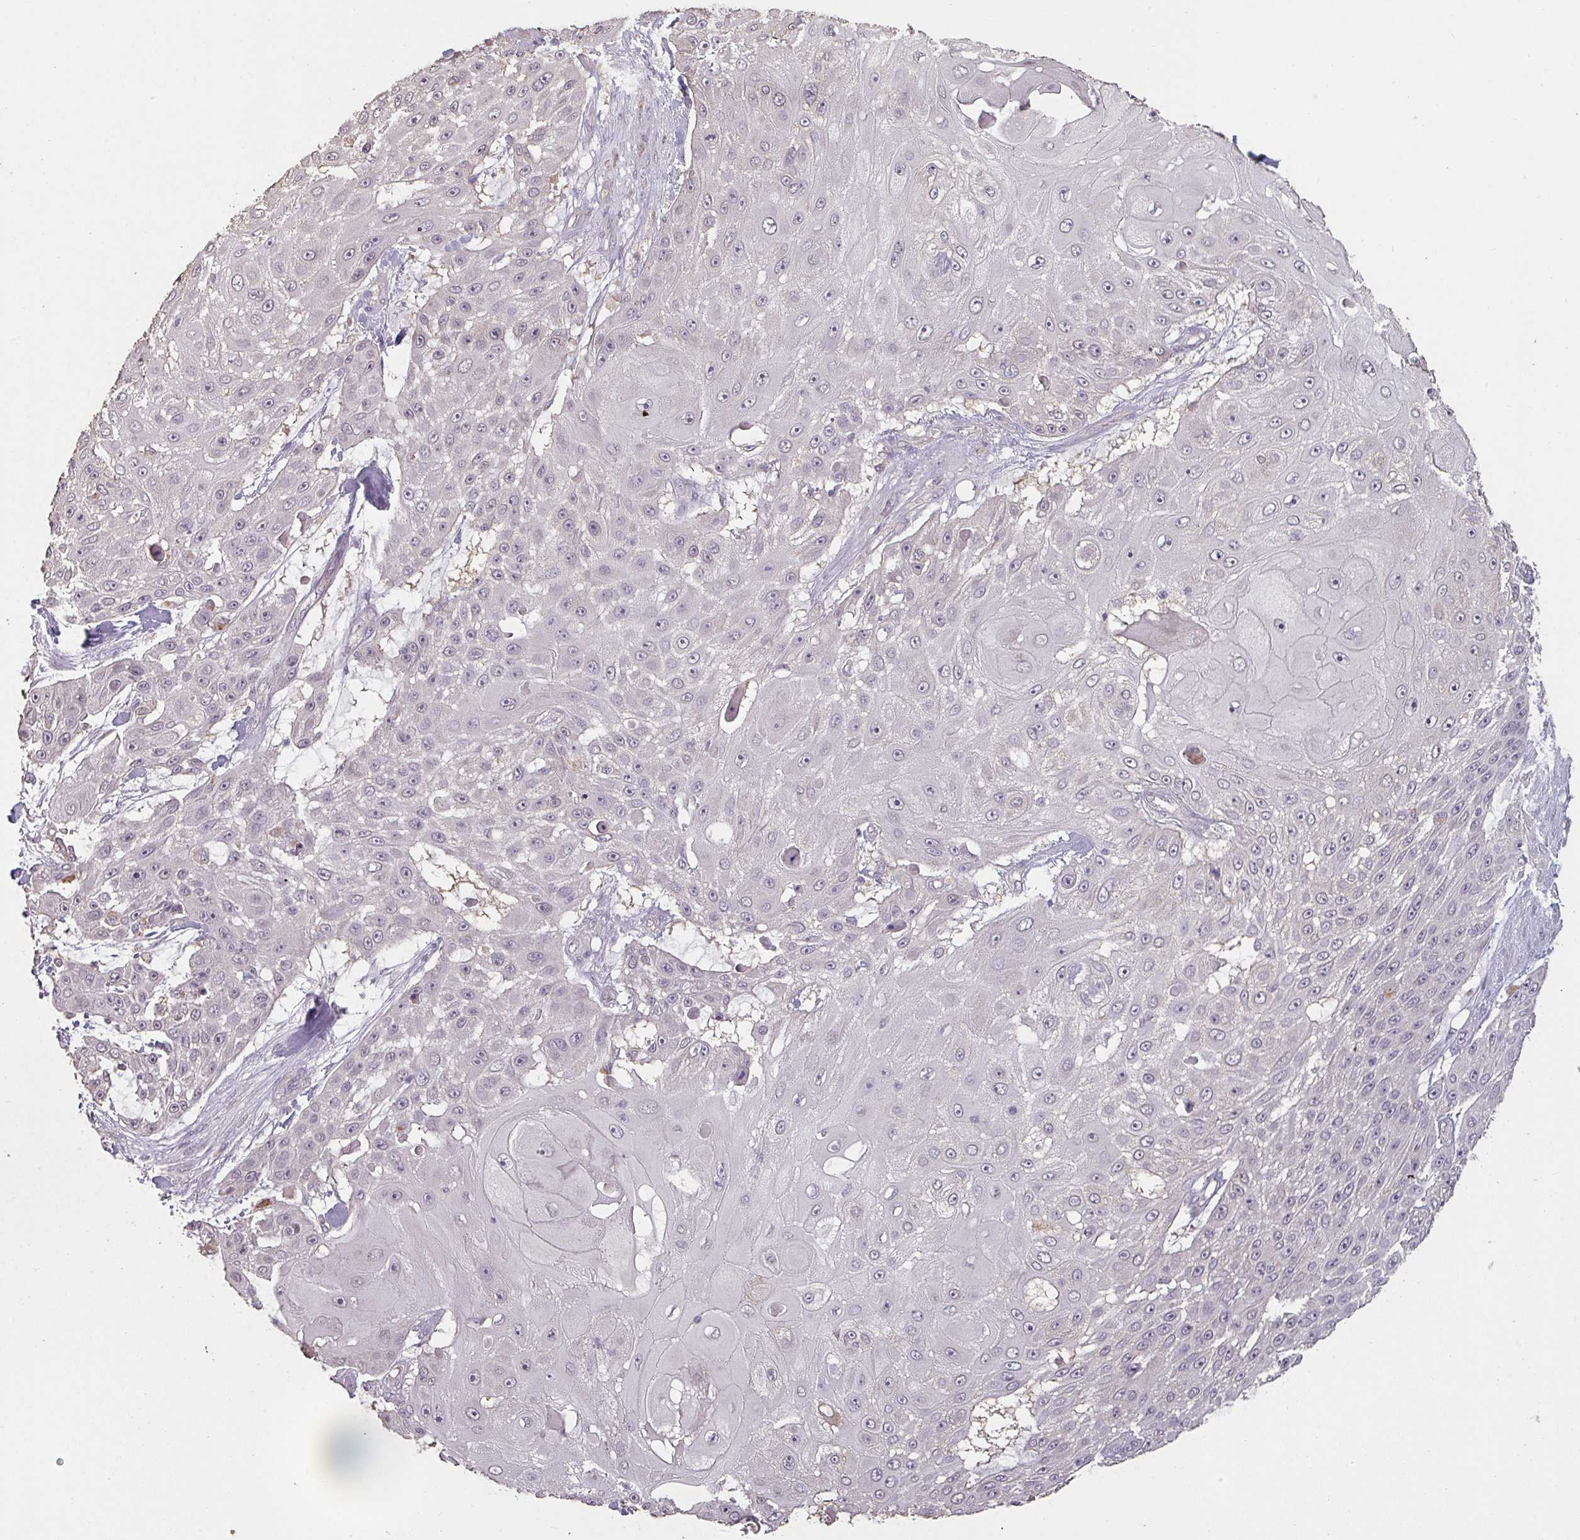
{"staining": {"intensity": "negative", "quantity": "none", "location": "none"}, "tissue": "skin cancer", "cell_type": "Tumor cells", "image_type": "cancer", "snomed": [{"axis": "morphology", "description": "Squamous cell carcinoma, NOS"}, {"axis": "topography", "description": "Skin"}], "caption": "This is an IHC image of squamous cell carcinoma (skin). There is no staining in tumor cells.", "gene": "LYPLA1", "patient": {"sex": "female", "age": 86}}